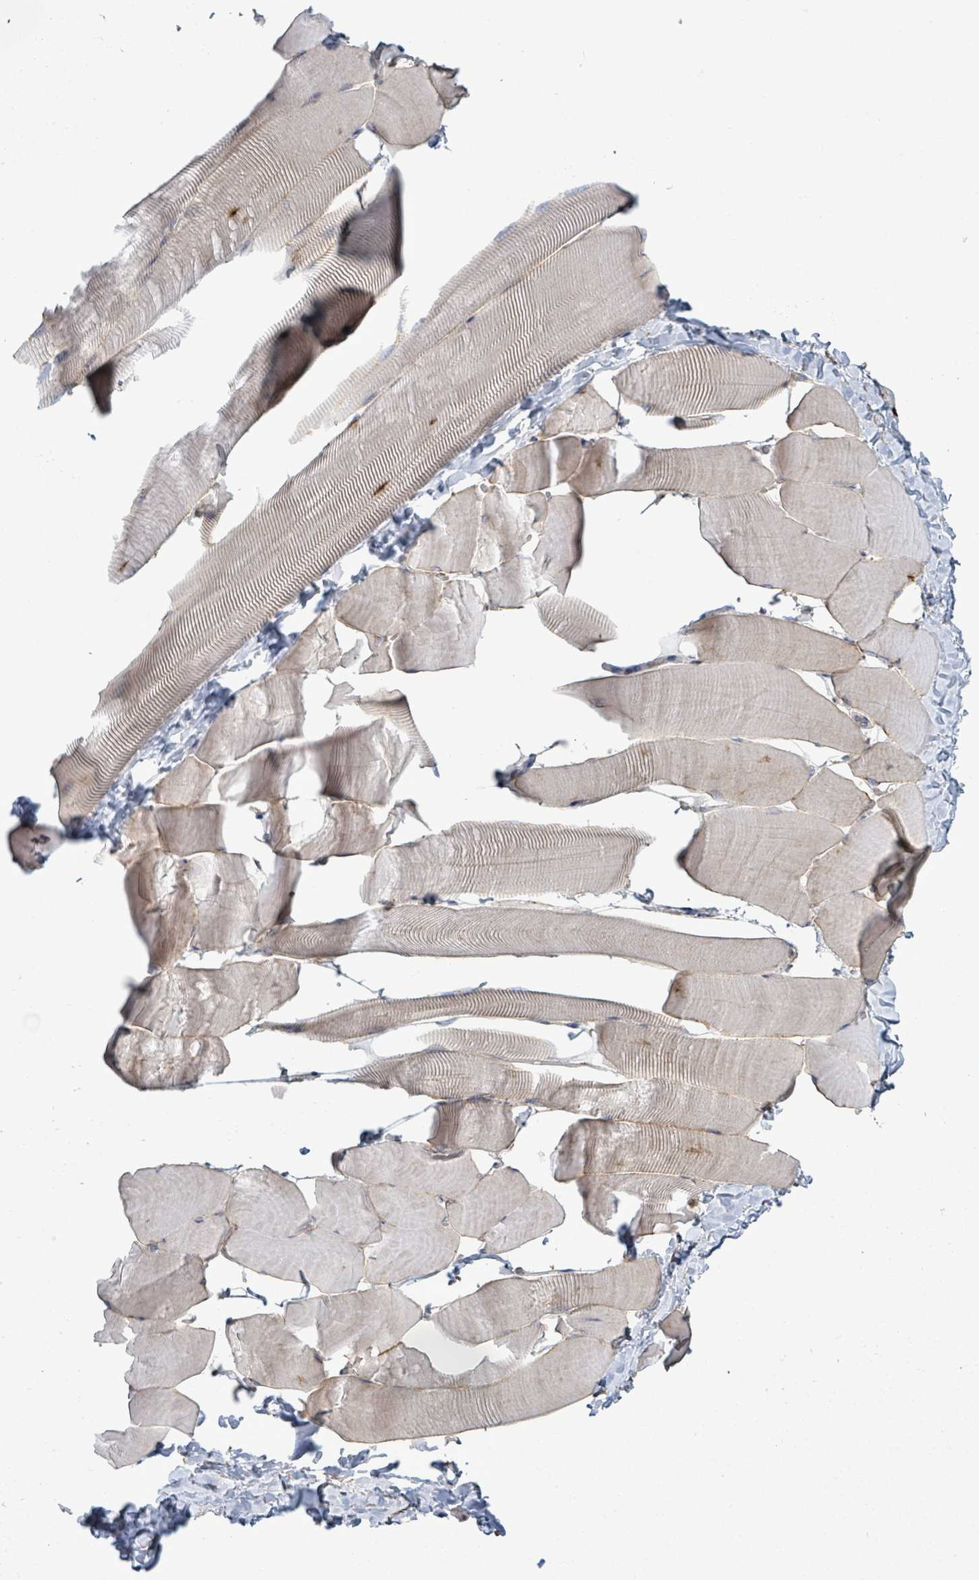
{"staining": {"intensity": "weak", "quantity": "<25%", "location": "cytoplasmic/membranous"}, "tissue": "skeletal muscle", "cell_type": "Myocytes", "image_type": "normal", "snomed": [{"axis": "morphology", "description": "Normal tissue, NOS"}, {"axis": "topography", "description": "Skeletal muscle"}], "caption": "Histopathology image shows no protein expression in myocytes of normal skeletal muscle. Brightfield microscopy of IHC stained with DAB (brown) and hematoxylin (blue), captured at high magnification.", "gene": "COL13A1", "patient": {"sex": "male", "age": 25}}